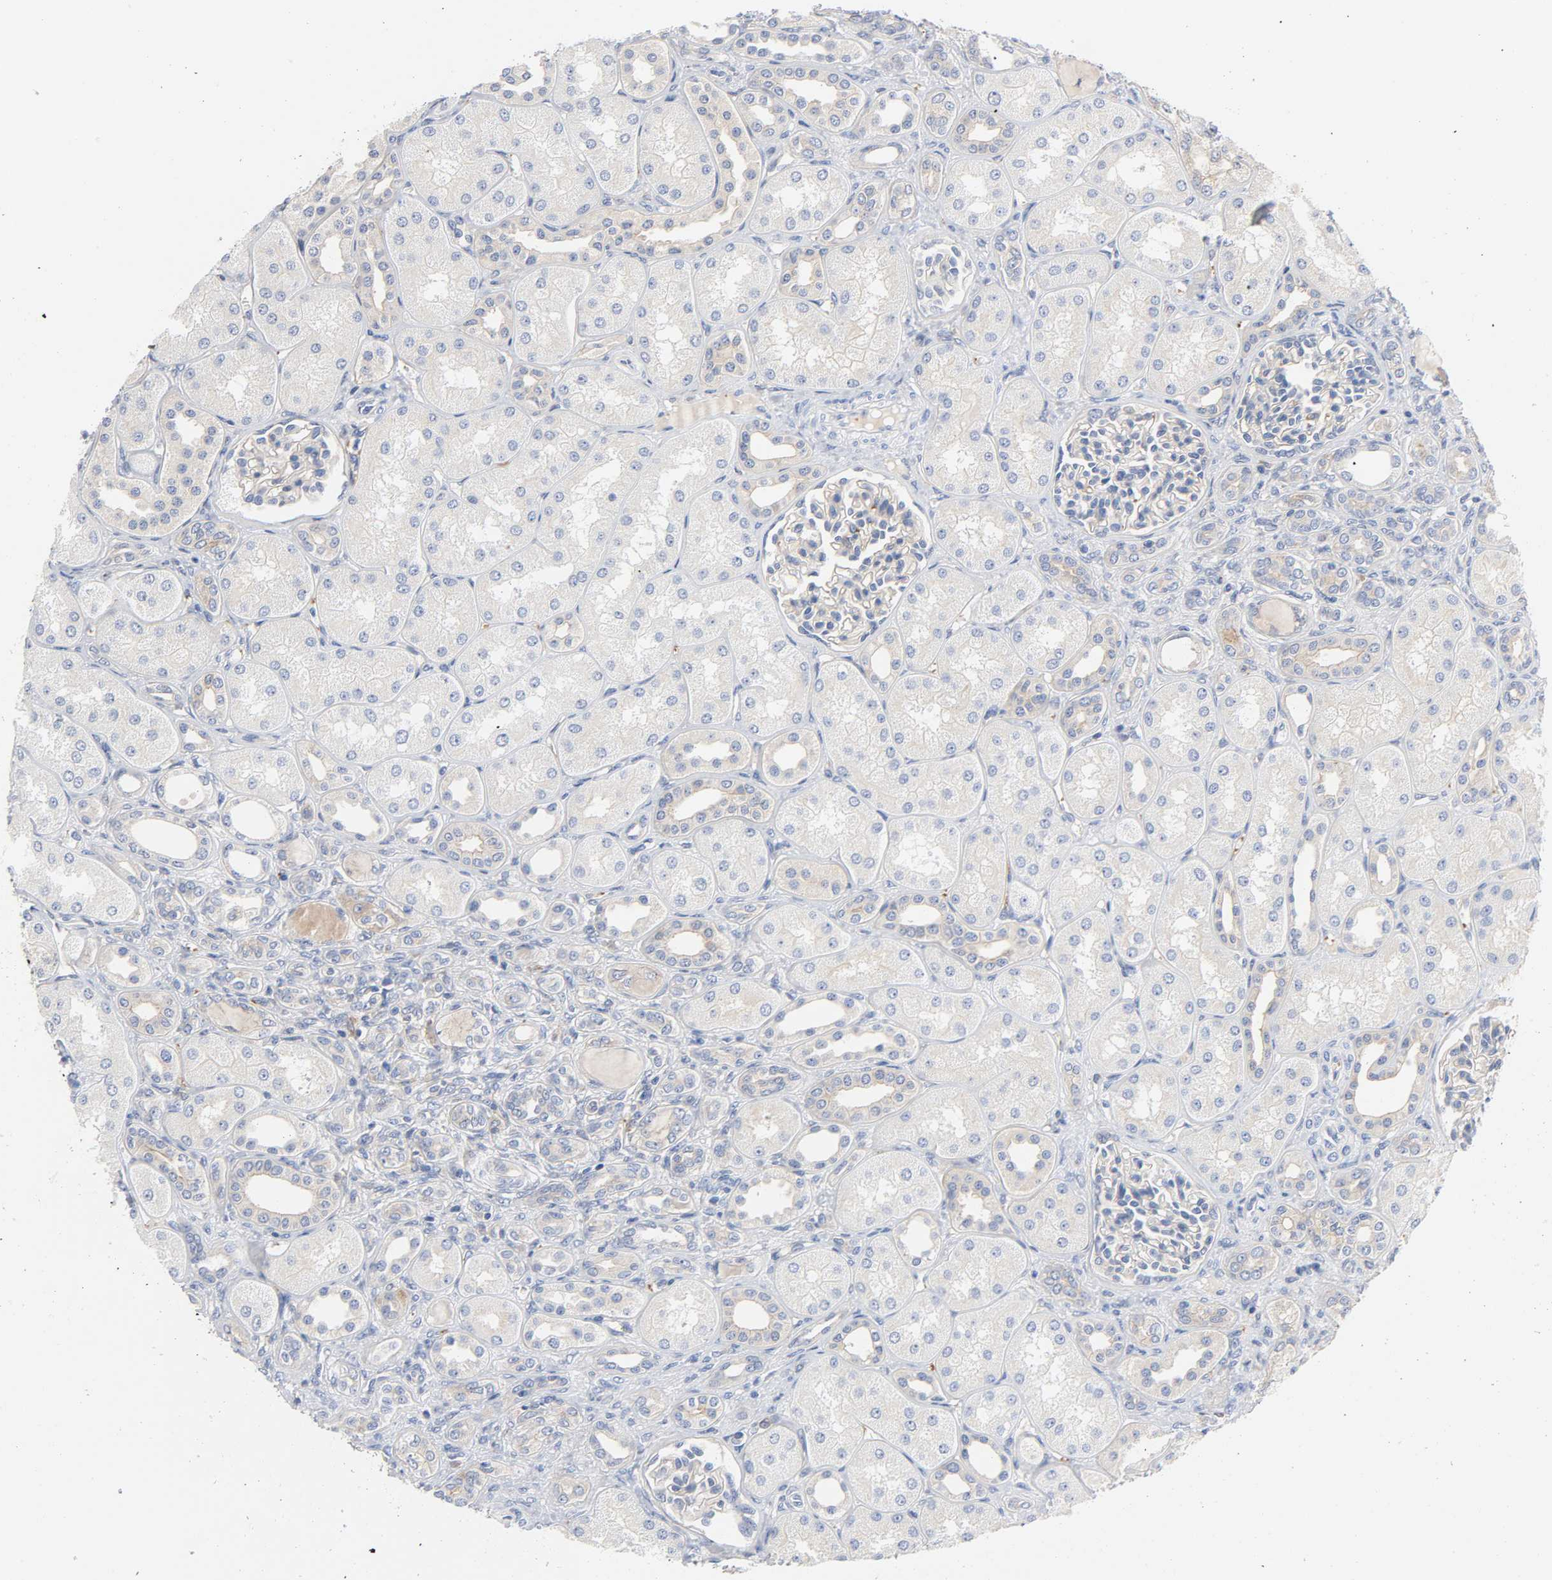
{"staining": {"intensity": "negative", "quantity": "none", "location": "none"}, "tissue": "kidney", "cell_type": "Cells in glomeruli", "image_type": "normal", "snomed": [{"axis": "morphology", "description": "Normal tissue, NOS"}, {"axis": "topography", "description": "Kidney"}], "caption": "A high-resolution histopathology image shows immunohistochemistry (IHC) staining of benign kidney, which displays no significant positivity in cells in glomeruli. The staining was performed using DAB to visualize the protein expression in brown, while the nuclei were stained in blue with hematoxylin (Magnification: 20x).", "gene": "SRC", "patient": {"sex": "male", "age": 7}}